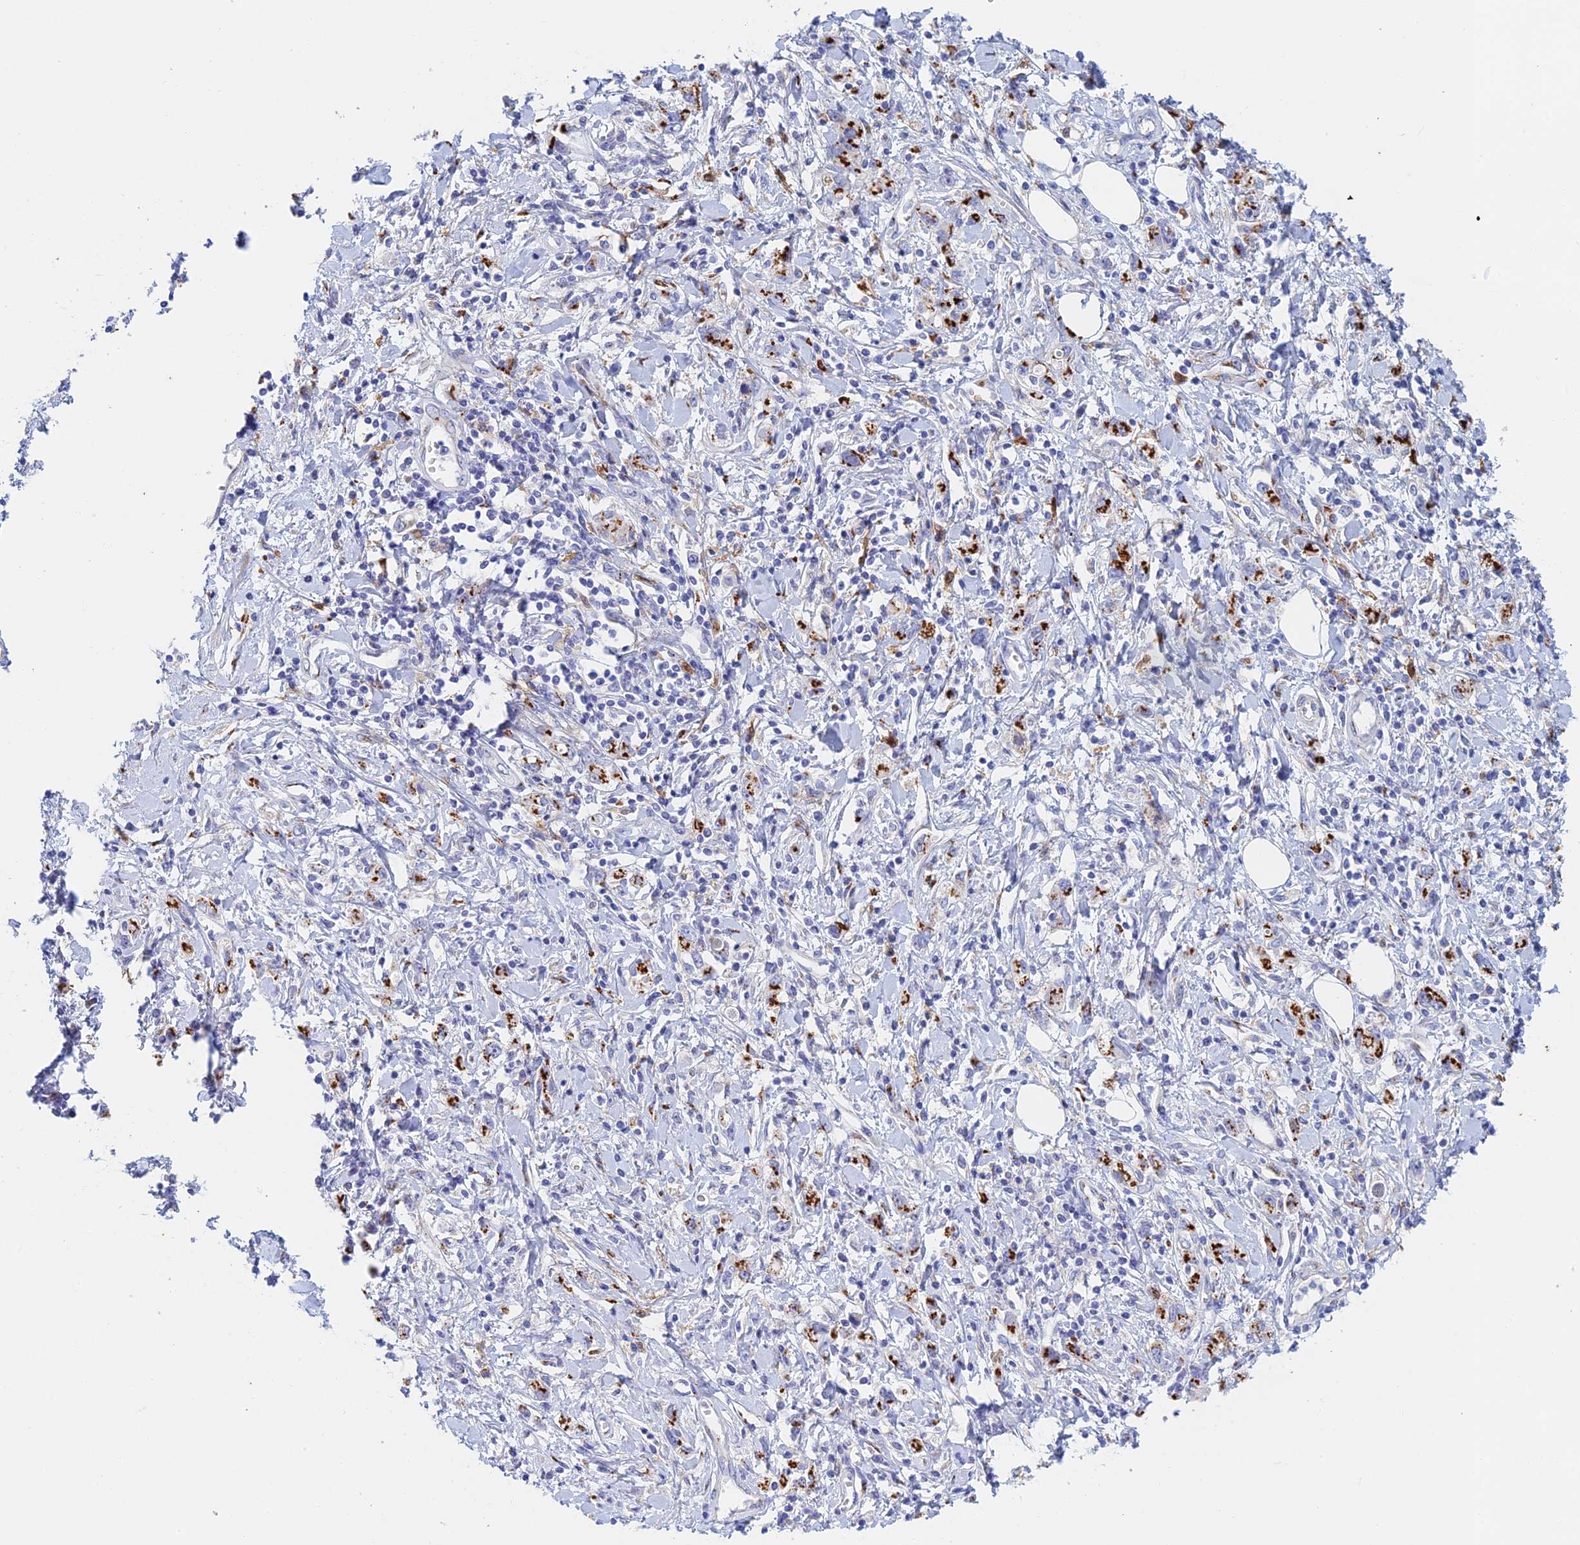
{"staining": {"intensity": "strong", "quantity": "25%-75%", "location": "cytoplasmic/membranous"}, "tissue": "stomach cancer", "cell_type": "Tumor cells", "image_type": "cancer", "snomed": [{"axis": "morphology", "description": "Adenocarcinoma, NOS"}, {"axis": "topography", "description": "Stomach"}], "caption": "Stomach cancer stained for a protein (brown) reveals strong cytoplasmic/membranous positive staining in about 25%-75% of tumor cells.", "gene": "SLC24A3", "patient": {"sex": "female", "age": 76}}